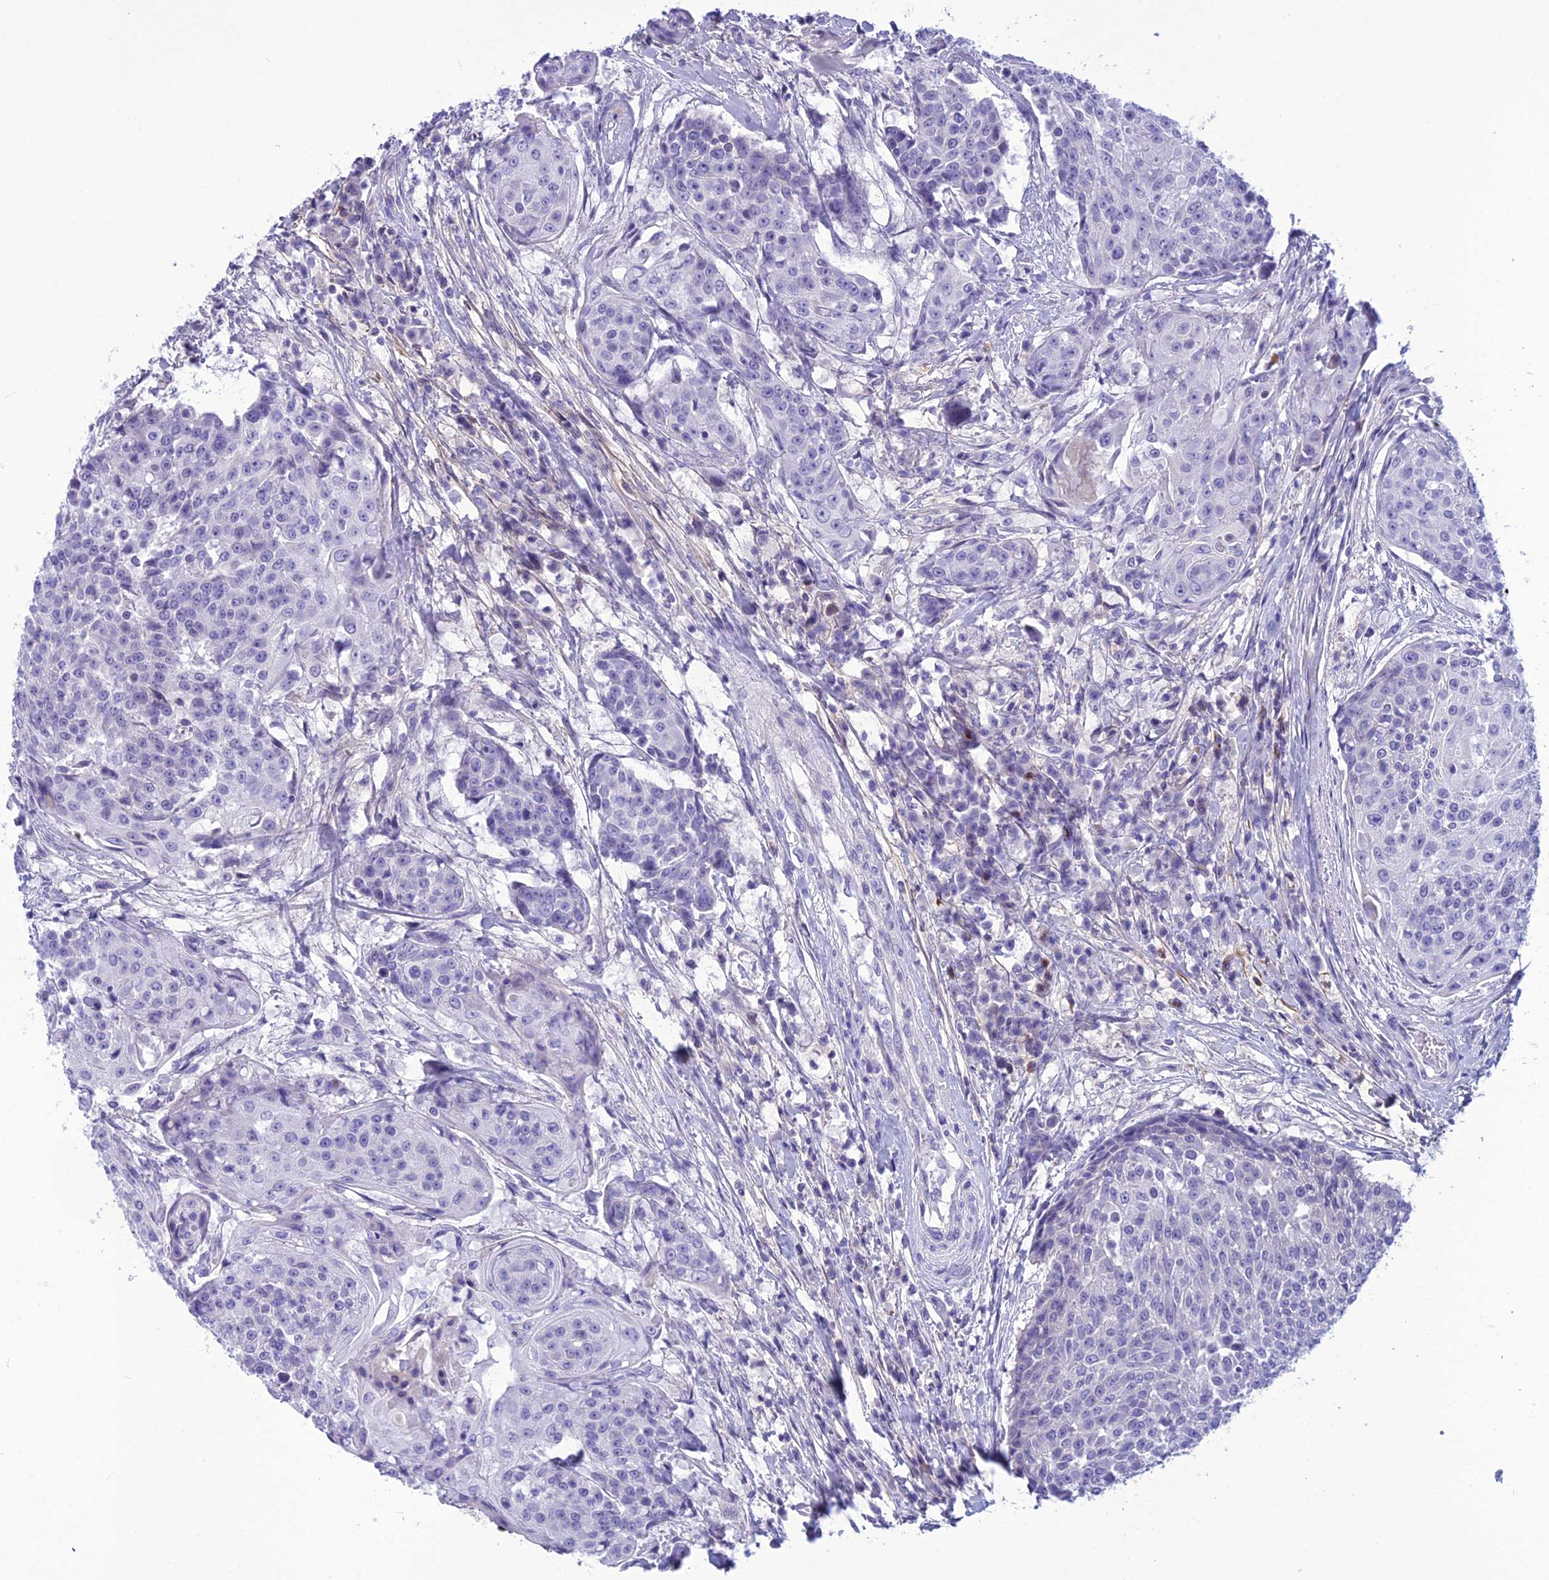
{"staining": {"intensity": "negative", "quantity": "none", "location": "none"}, "tissue": "urothelial cancer", "cell_type": "Tumor cells", "image_type": "cancer", "snomed": [{"axis": "morphology", "description": "Urothelial carcinoma, High grade"}, {"axis": "topography", "description": "Urinary bladder"}], "caption": "Micrograph shows no significant protein expression in tumor cells of urothelial carcinoma (high-grade).", "gene": "BBS2", "patient": {"sex": "female", "age": 63}}